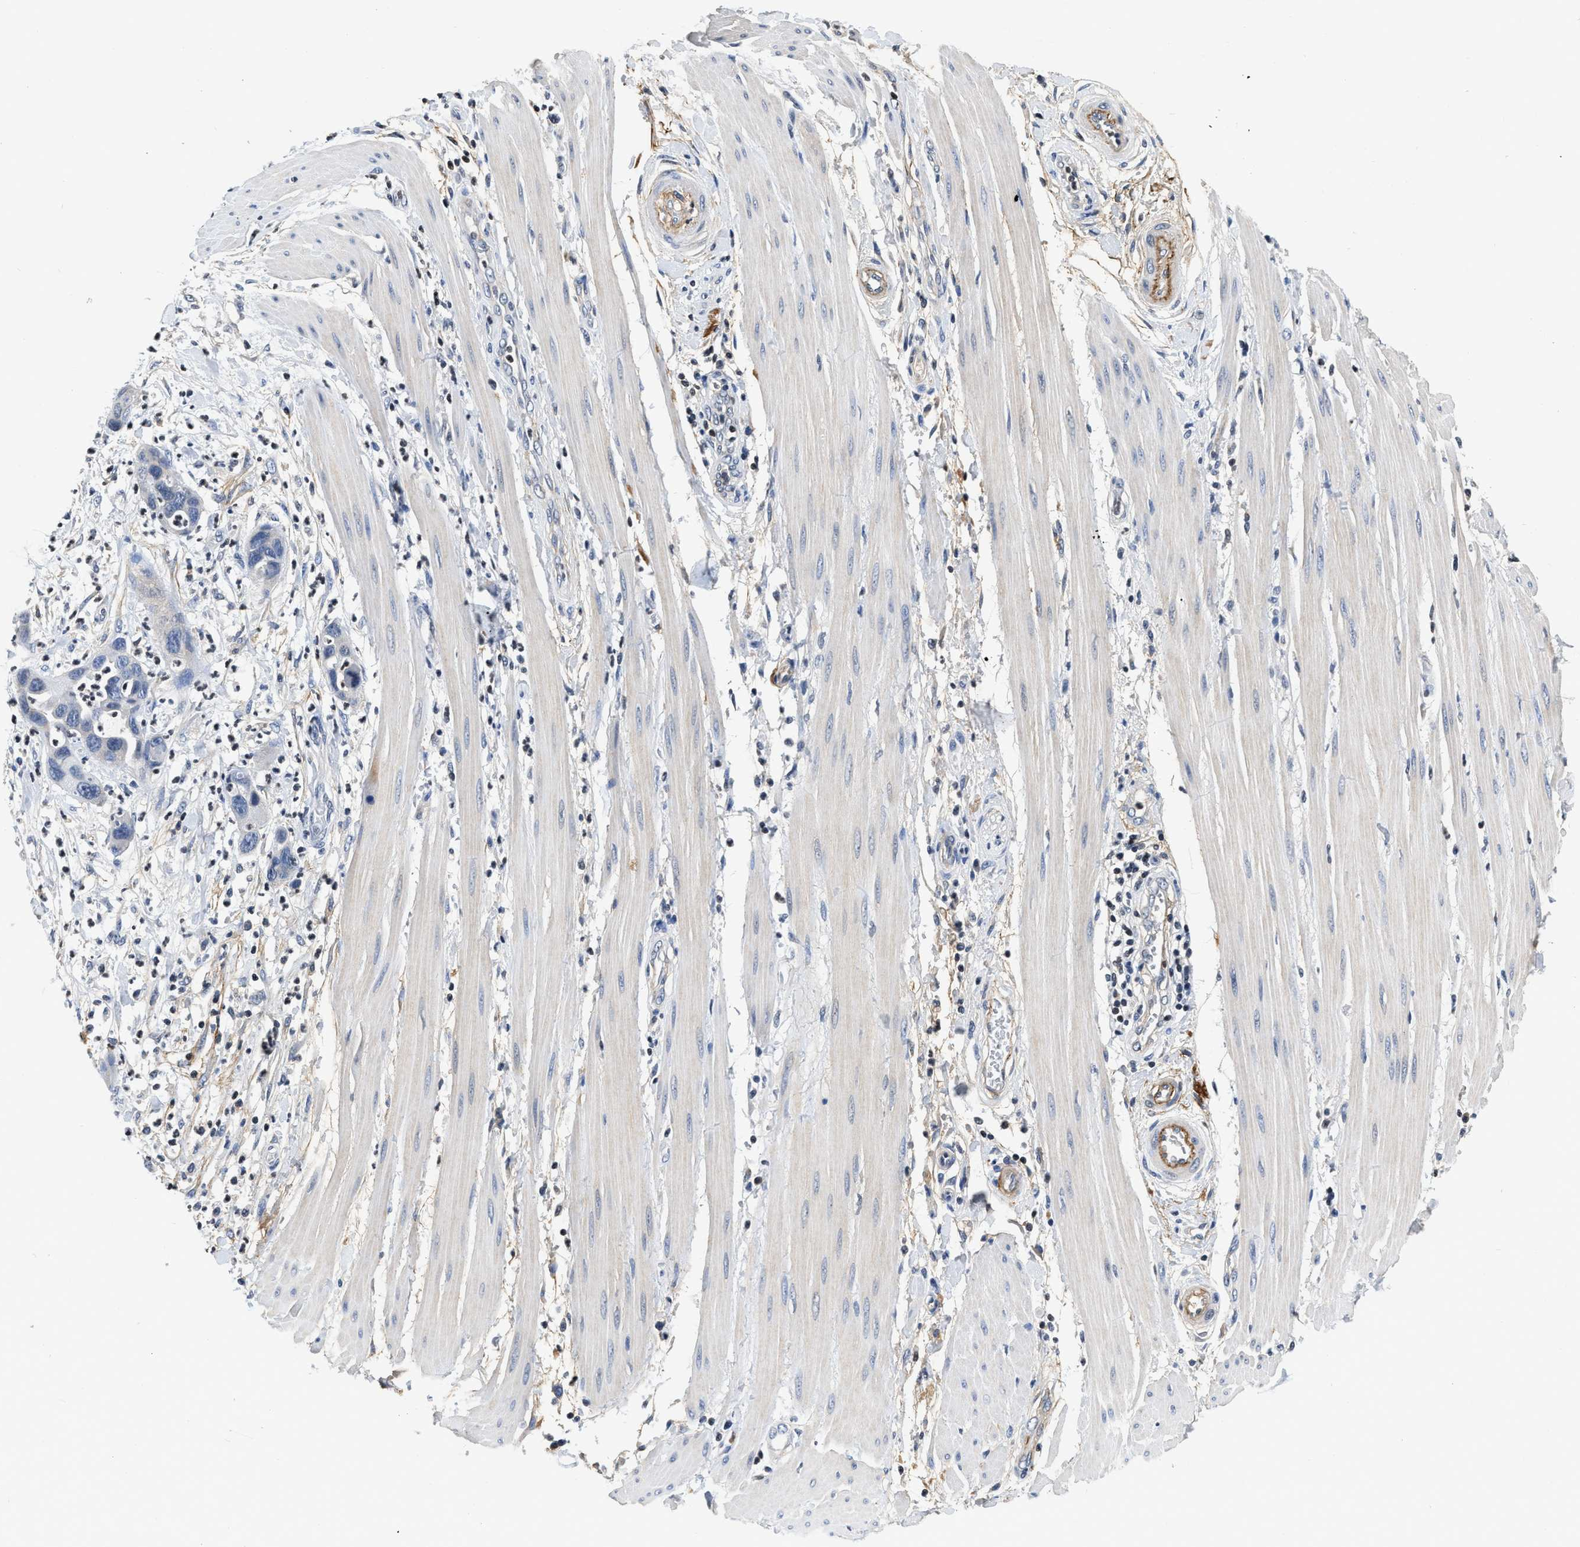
{"staining": {"intensity": "negative", "quantity": "none", "location": "none"}, "tissue": "pancreatic cancer", "cell_type": "Tumor cells", "image_type": "cancer", "snomed": [{"axis": "morphology", "description": "Adenocarcinoma, NOS"}, {"axis": "topography", "description": "Pancreas"}], "caption": "Tumor cells are negative for brown protein staining in adenocarcinoma (pancreatic).", "gene": "FBLN2", "patient": {"sex": "female", "age": 71}}